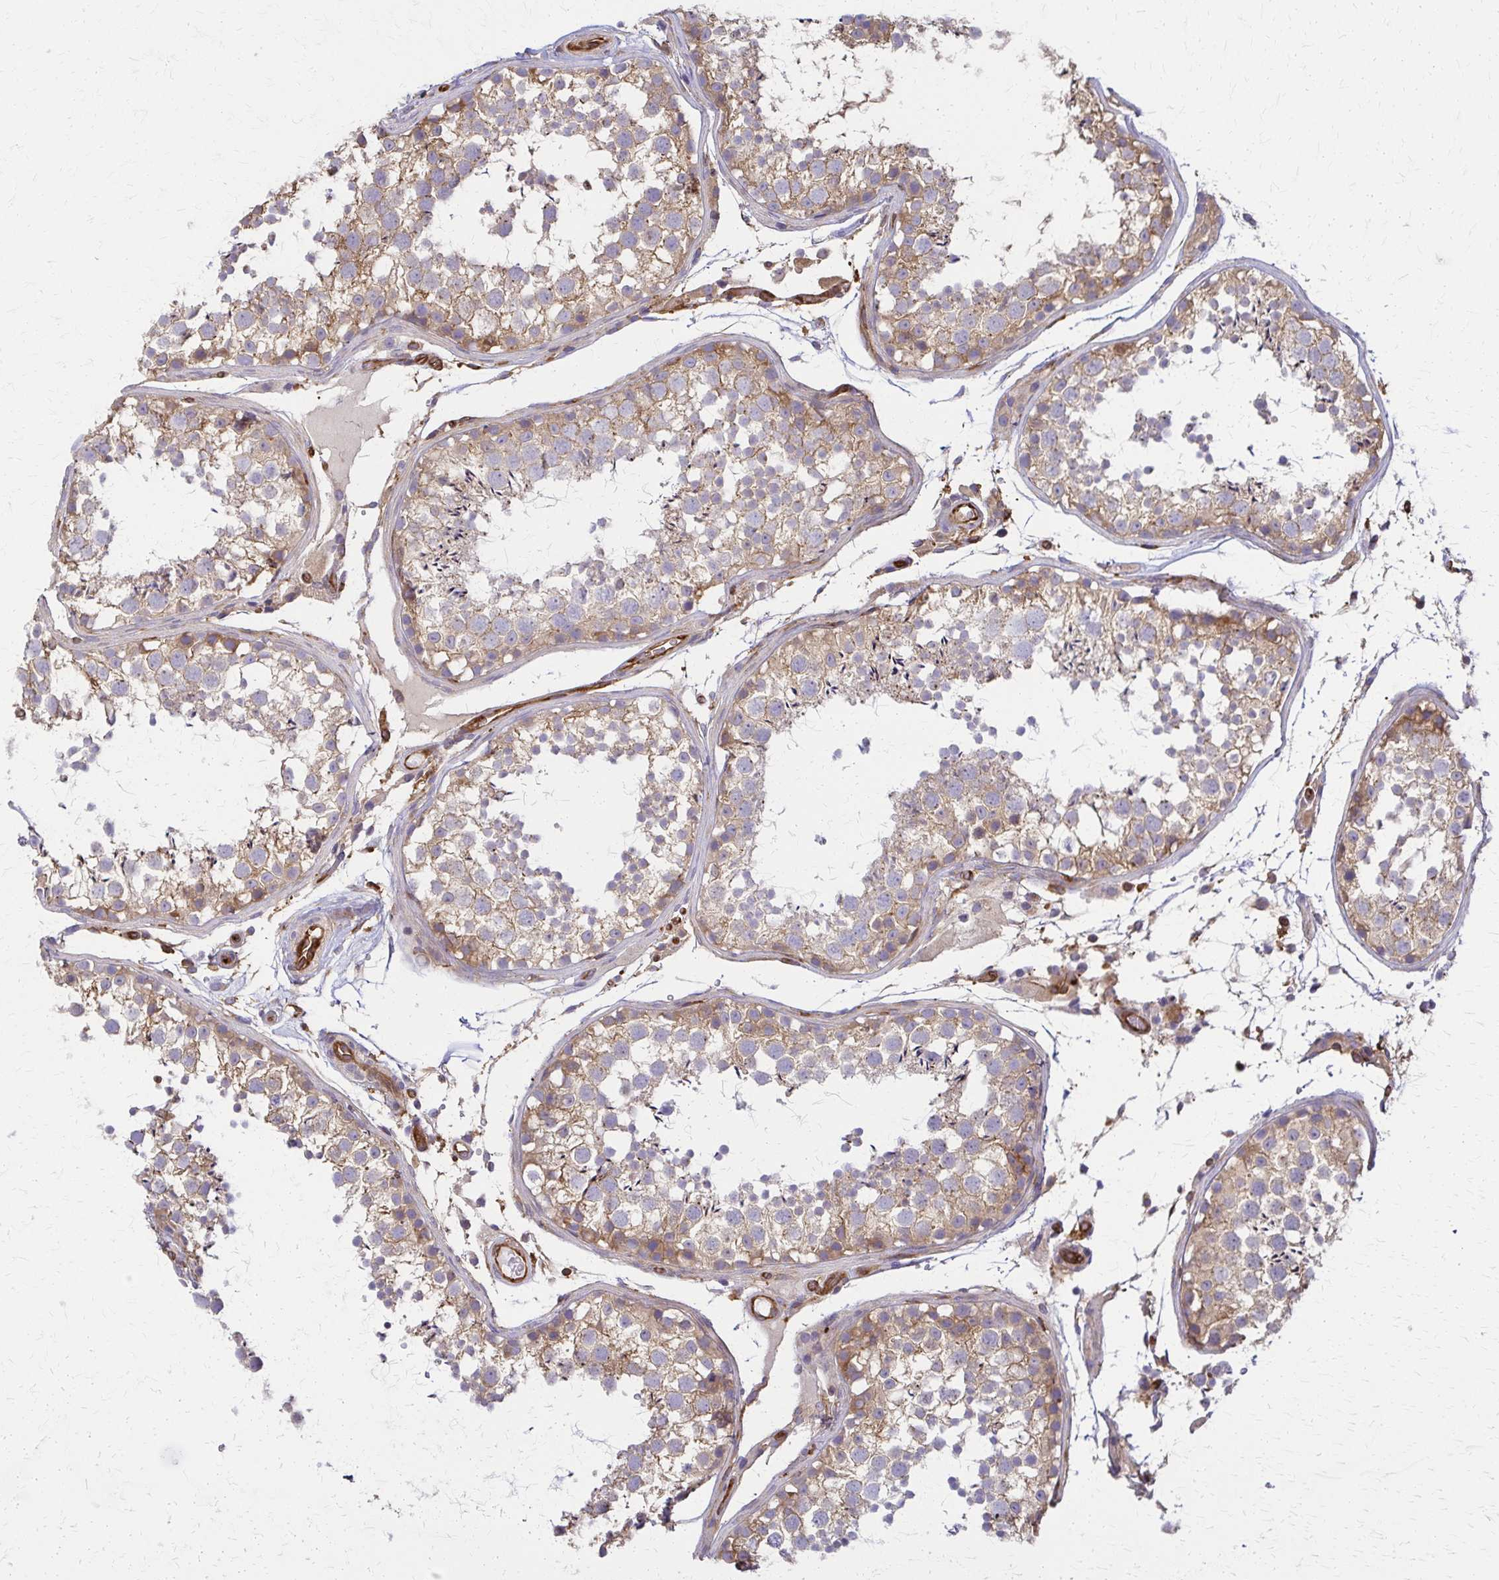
{"staining": {"intensity": "moderate", "quantity": "25%-75%", "location": "cytoplasmic/membranous"}, "tissue": "testis", "cell_type": "Cells in seminiferous ducts", "image_type": "normal", "snomed": [{"axis": "morphology", "description": "Normal tissue, NOS"}, {"axis": "topography", "description": "Testis"}], "caption": "High-power microscopy captured an immunohistochemistry (IHC) micrograph of benign testis, revealing moderate cytoplasmic/membranous expression in about 25%-75% of cells in seminiferous ducts.", "gene": "WASF2", "patient": {"sex": "male", "age": 29}}